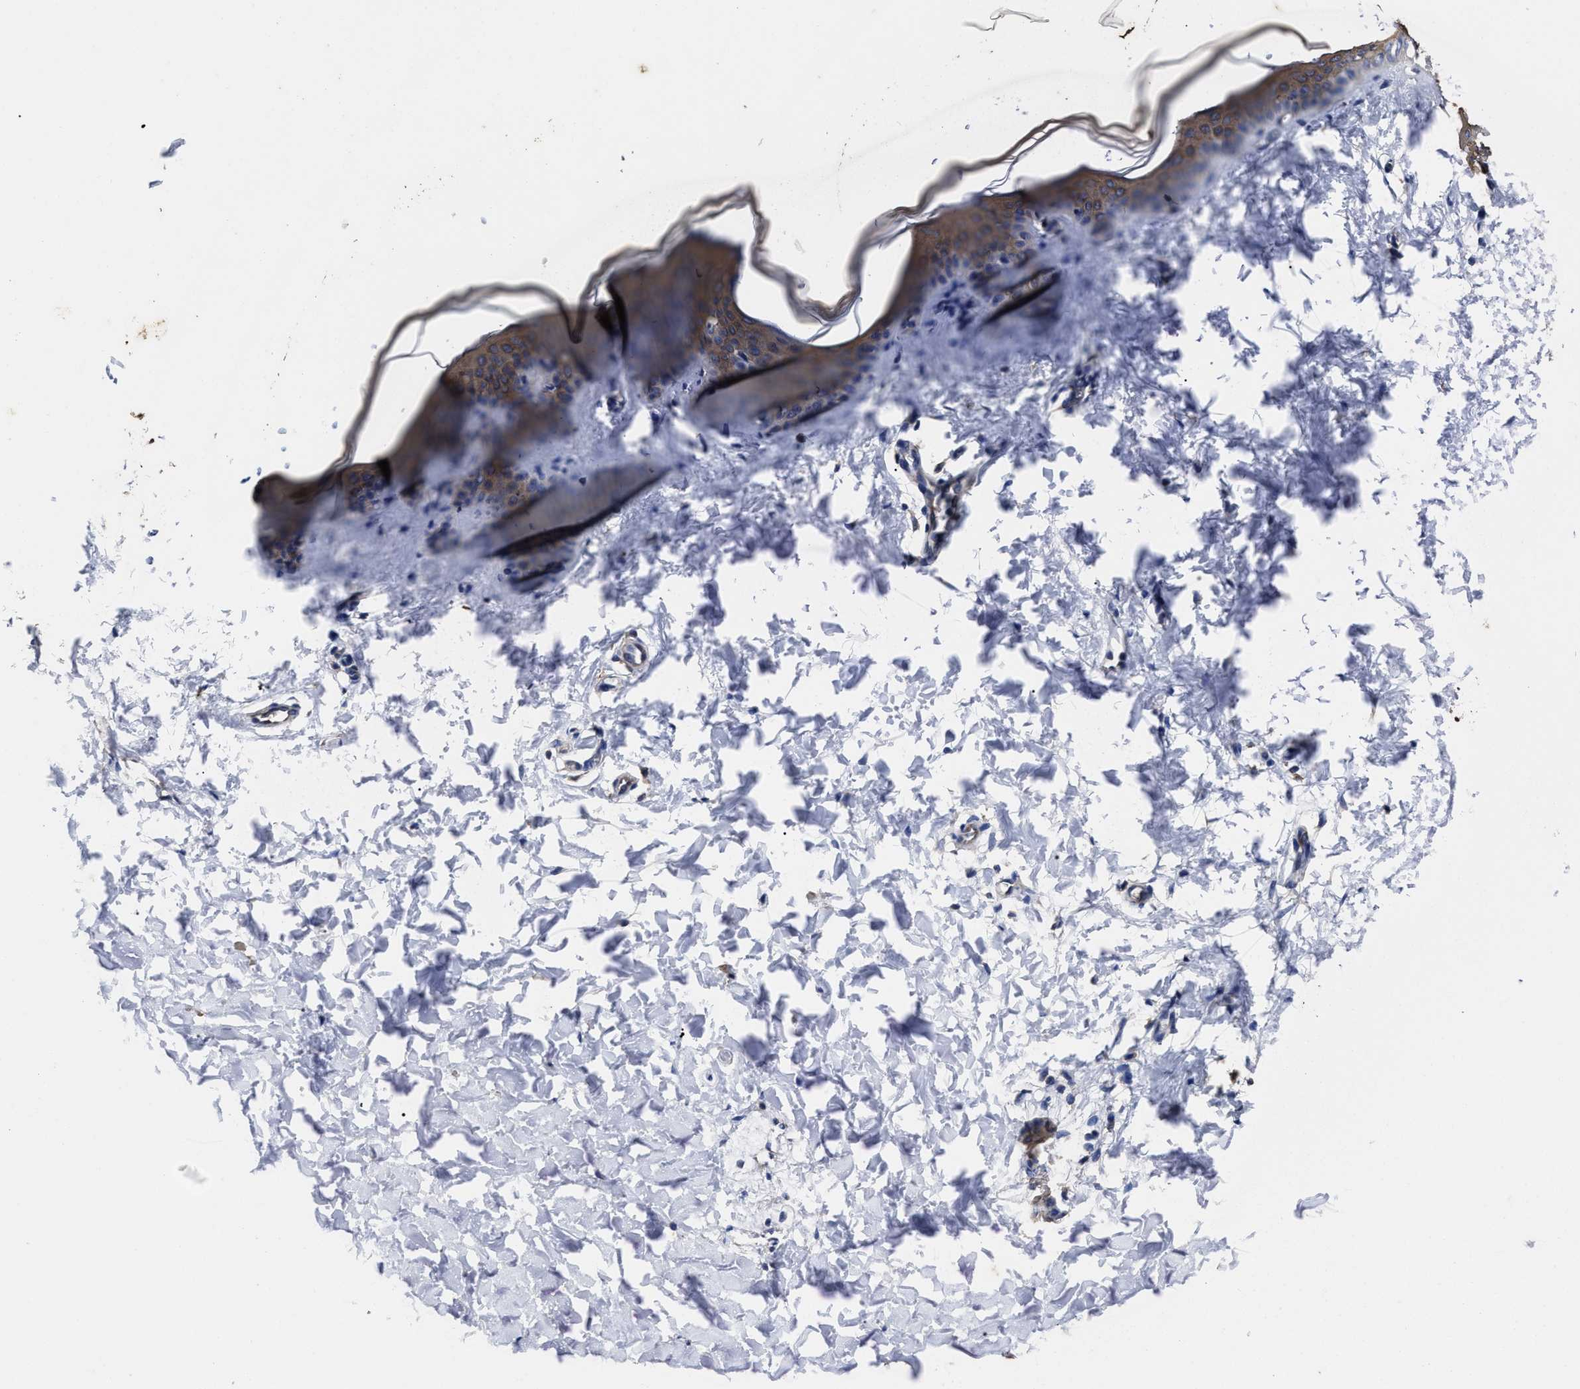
{"staining": {"intensity": "negative", "quantity": "none", "location": "none"}, "tissue": "skin", "cell_type": "Fibroblasts", "image_type": "normal", "snomed": [{"axis": "morphology", "description": "Normal tissue, NOS"}, {"axis": "topography", "description": "Skin"}], "caption": "Immunohistochemistry micrograph of normal skin stained for a protein (brown), which exhibits no positivity in fibroblasts.", "gene": "AVEN", "patient": {"sex": "female", "age": 17}}